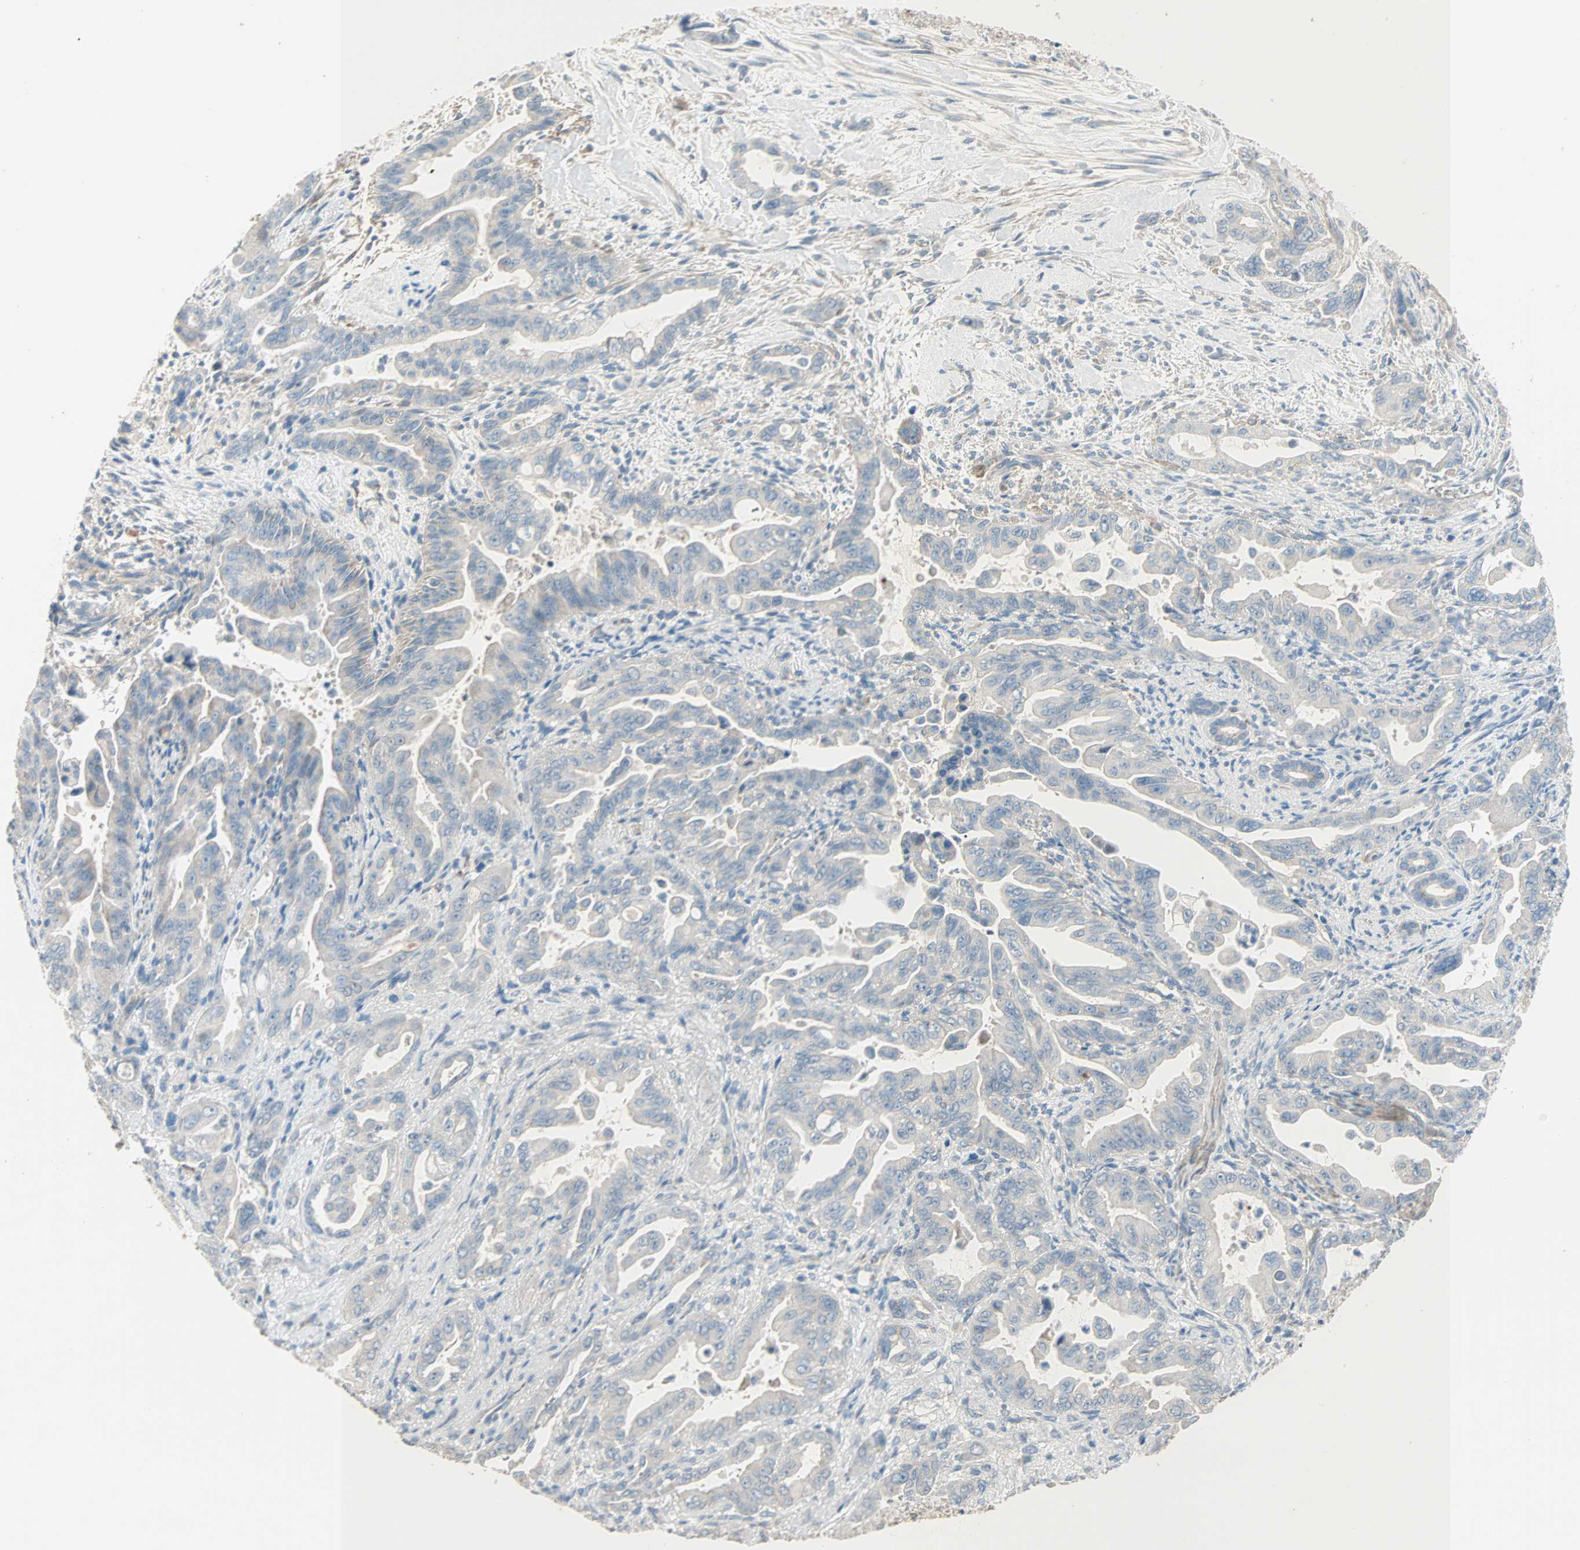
{"staining": {"intensity": "negative", "quantity": "none", "location": "none"}, "tissue": "pancreatic cancer", "cell_type": "Tumor cells", "image_type": "cancer", "snomed": [{"axis": "morphology", "description": "Adenocarcinoma, NOS"}, {"axis": "topography", "description": "Pancreas"}], "caption": "Adenocarcinoma (pancreatic) was stained to show a protein in brown. There is no significant staining in tumor cells.", "gene": "ACVRL1", "patient": {"sex": "male", "age": 70}}